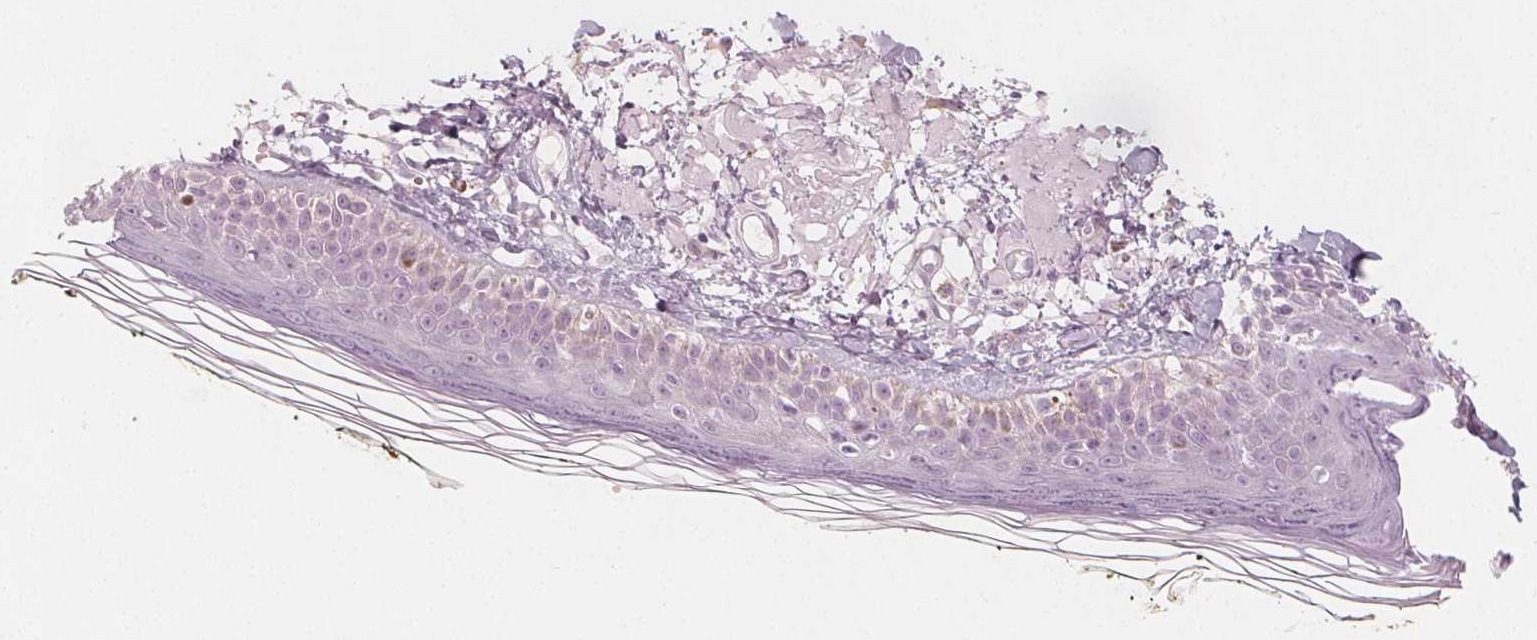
{"staining": {"intensity": "negative", "quantity": "none", "location": "none"}, "tissue": "skin", "cell_type": "Fibroblasts", "image_type": "normal", "snomed": [{"axis": "morphology", "description": "Normal tissue, NOS"}, {"axis": "topography", "description": "Skin"}], "caption": "Immunohistochemistry of normal human skin demonstrates no expression in fibroblasts. The staining was performed using DAB to visualize the protein expression in brown, while the nuclei were stained in blue with hematoxylin (Magnification: 20x).", "gene": "MAP1A", "patient": {"sex": "male", "age": 76}}